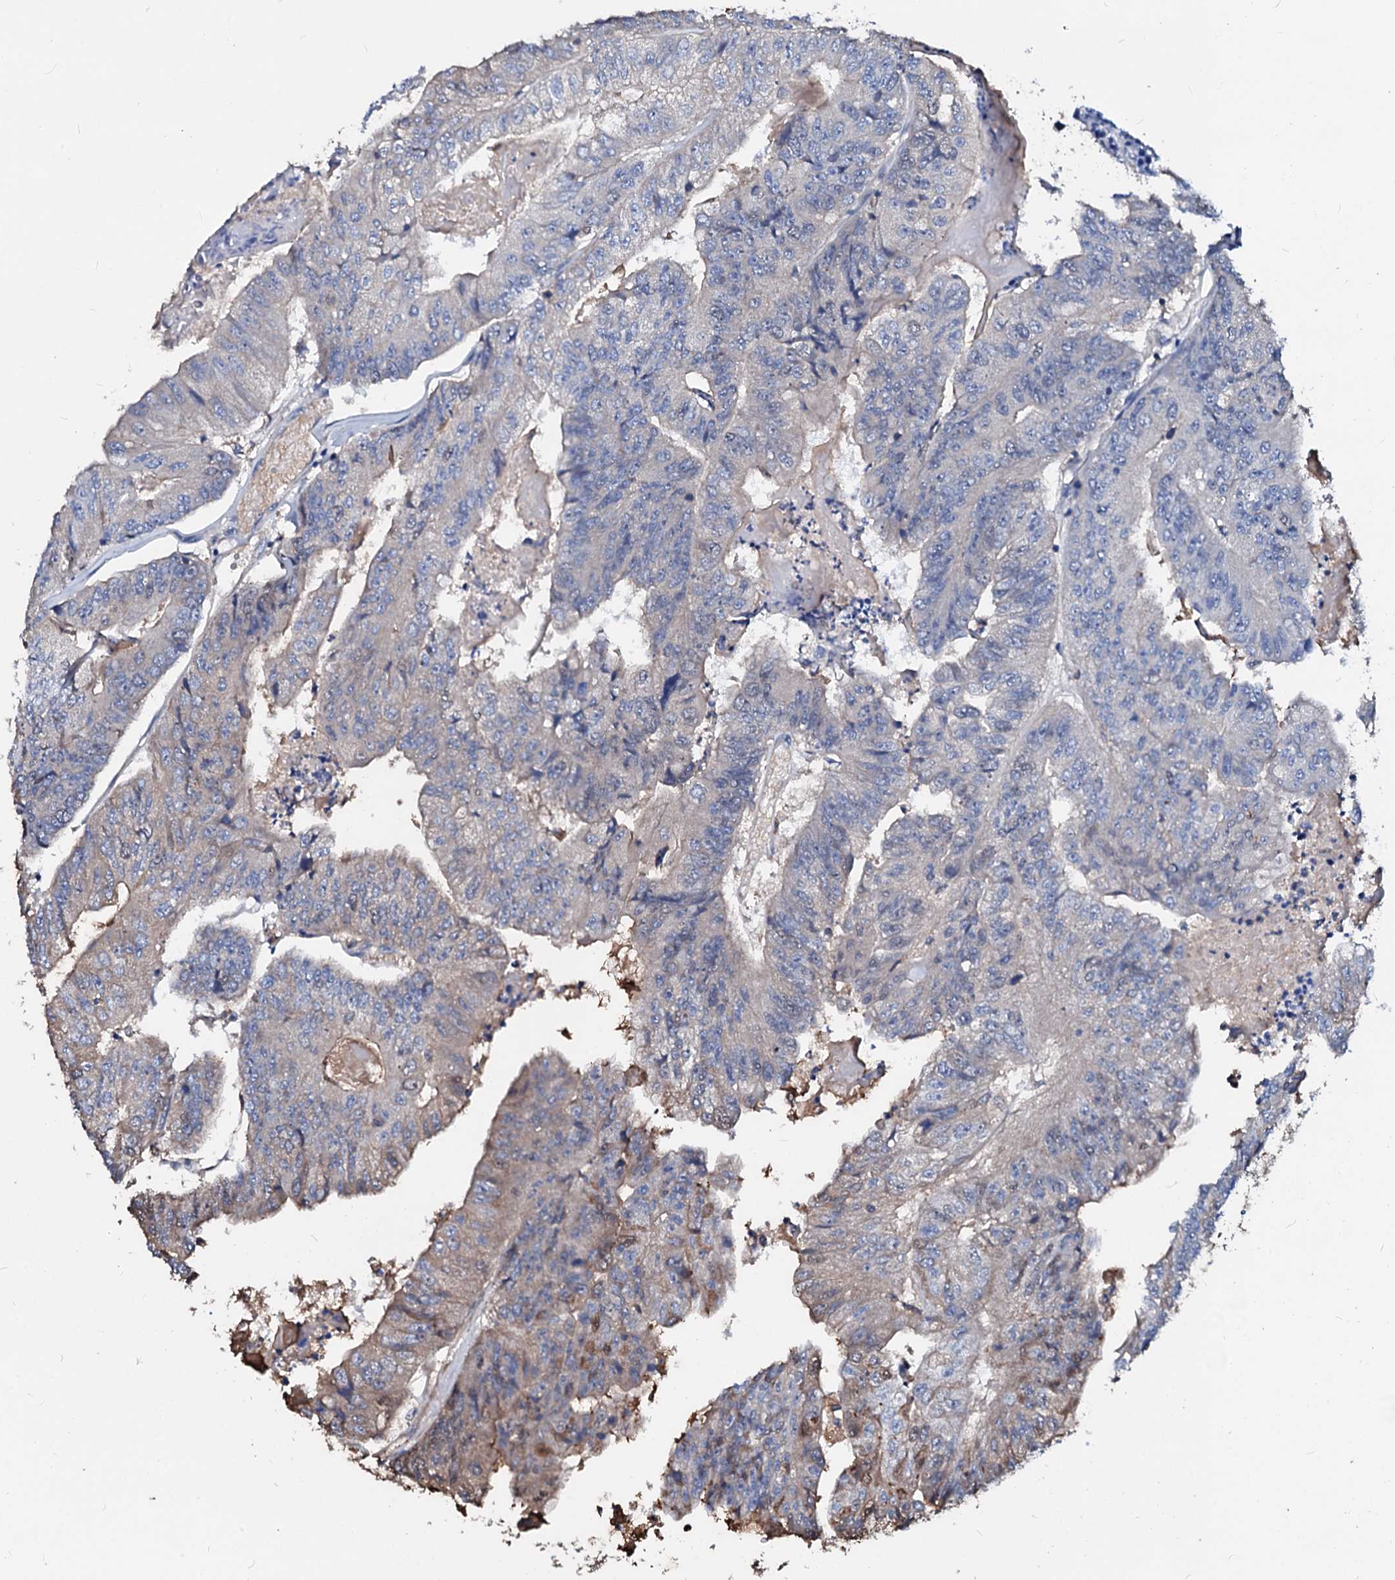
{"staining": {"intensity": "weak", "quantity": "<25%", "location": "cytoplasmic/membranous"}, "tissue": "colorectal cancer", "cell_type": "Tumor cells", "image_type": "cancer", "snomed": [{"axis": "morphology", "description": "Adenocarcinoma, NOS"}, {"axis": "topography", "description": "Colon"}], "caption": "An IHC histopathology image of colorectal cancer is shown. There is no staining in tumor cells of colorectal cancer. (DAB IHC with hematoxylin counter stain).", "gene": "CSKMT", "patient": {"sex": "female", "age": 67}}